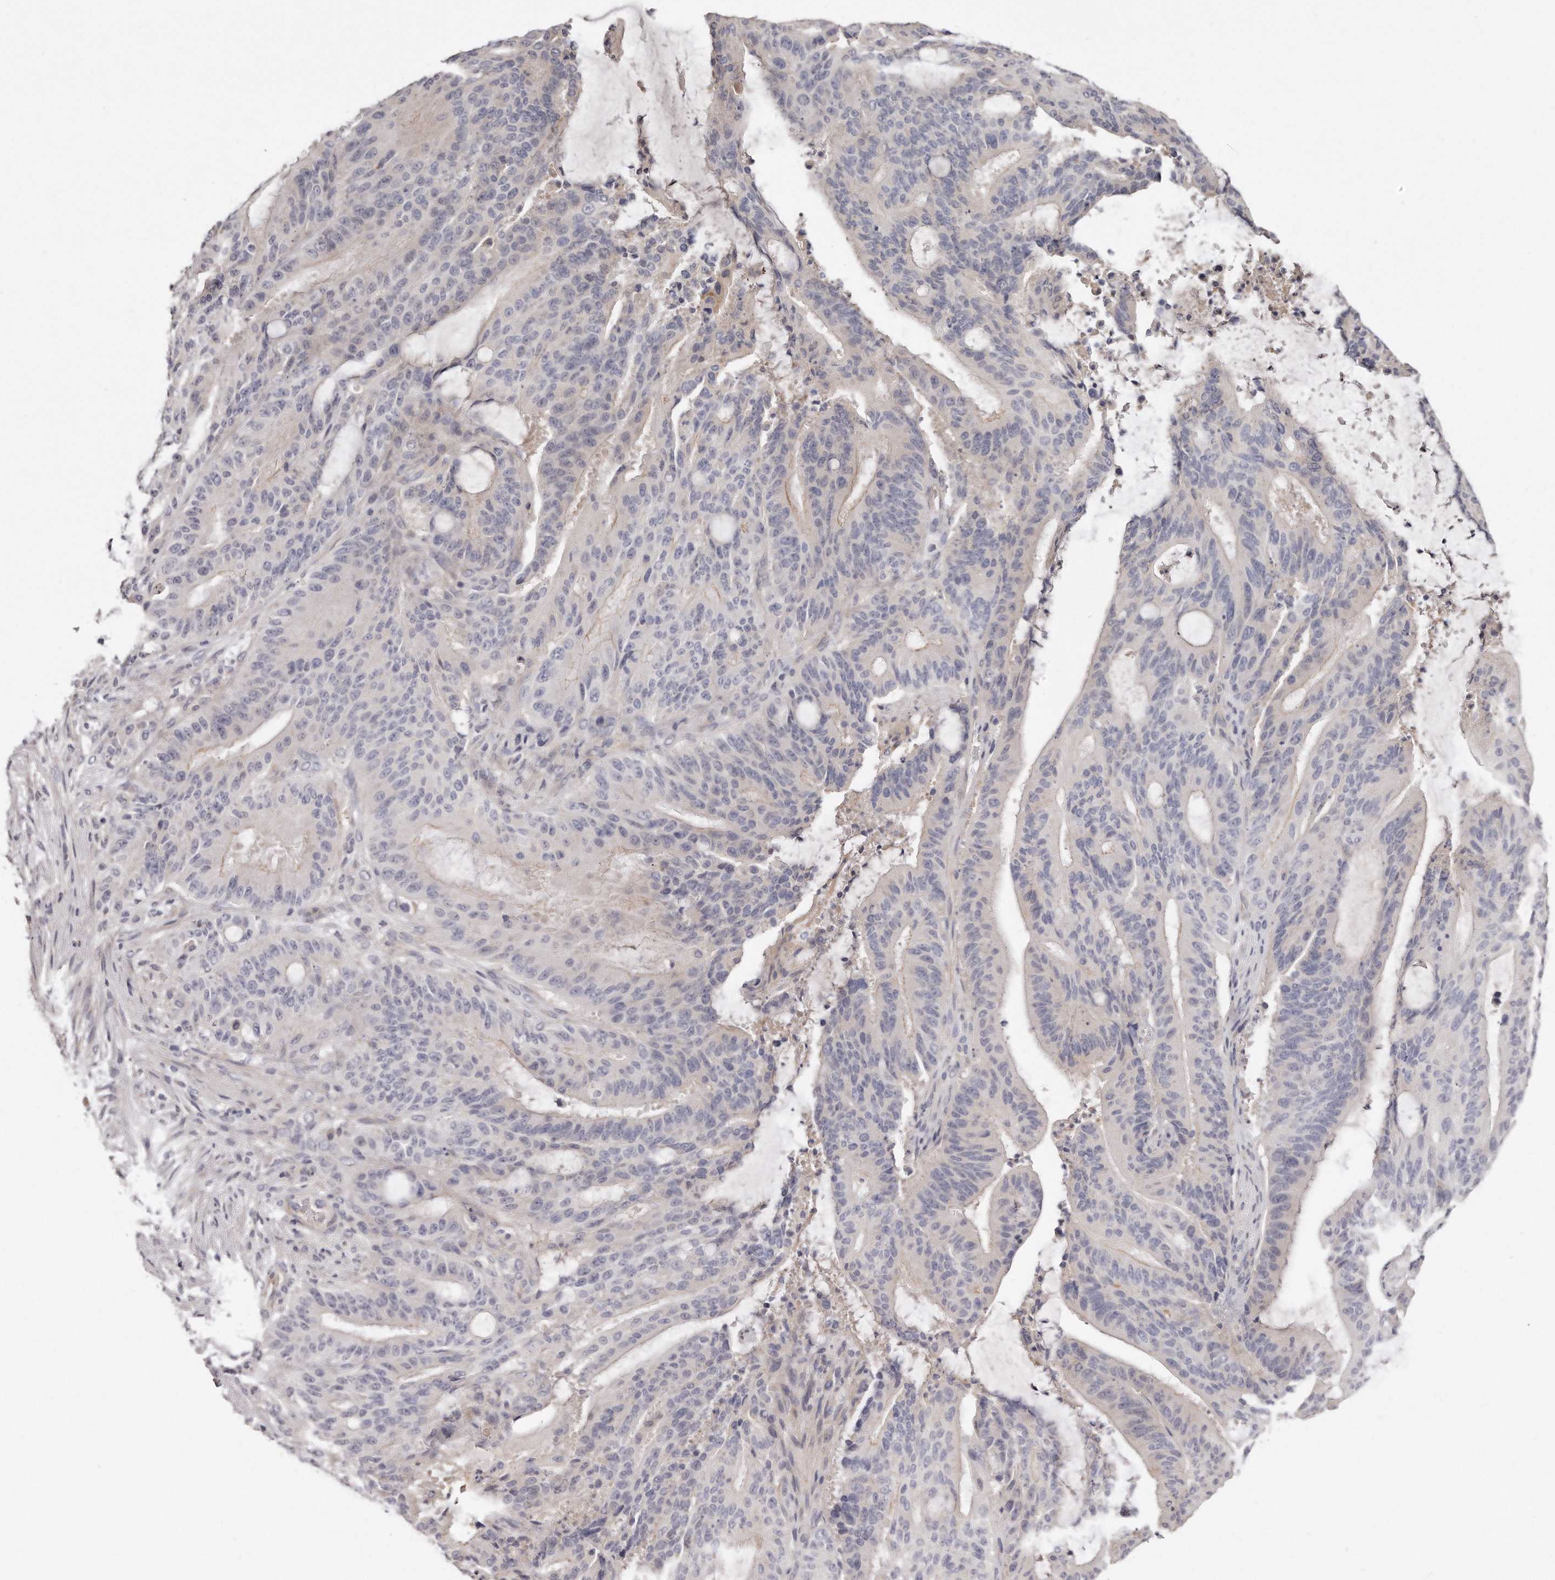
{"staining": {"intensity": "weak", "quantity": "<25%", "location": "cytoplasmic/membranous"}, "tissue": "liver cancer", "cell_type": "Tumor cells", "image_type": "cancer", "snomed": [{"axis": "morphology", "description": "Normal tissue, NOS"}, {"axis": "morphology", "description": "Cholangiocarcinoma"}, {"axis": "topography", "description": "Liver"}, {"axis": "topography", "description": "Peripheral nerve tissue"}], "caption": "Cholangiocarcinoma (liver) was stained to show a protein in brown. There is no significant positivity in tumor cells.", "gene": "TTLL4", "patient": {"sex": "female", "age": 73}}